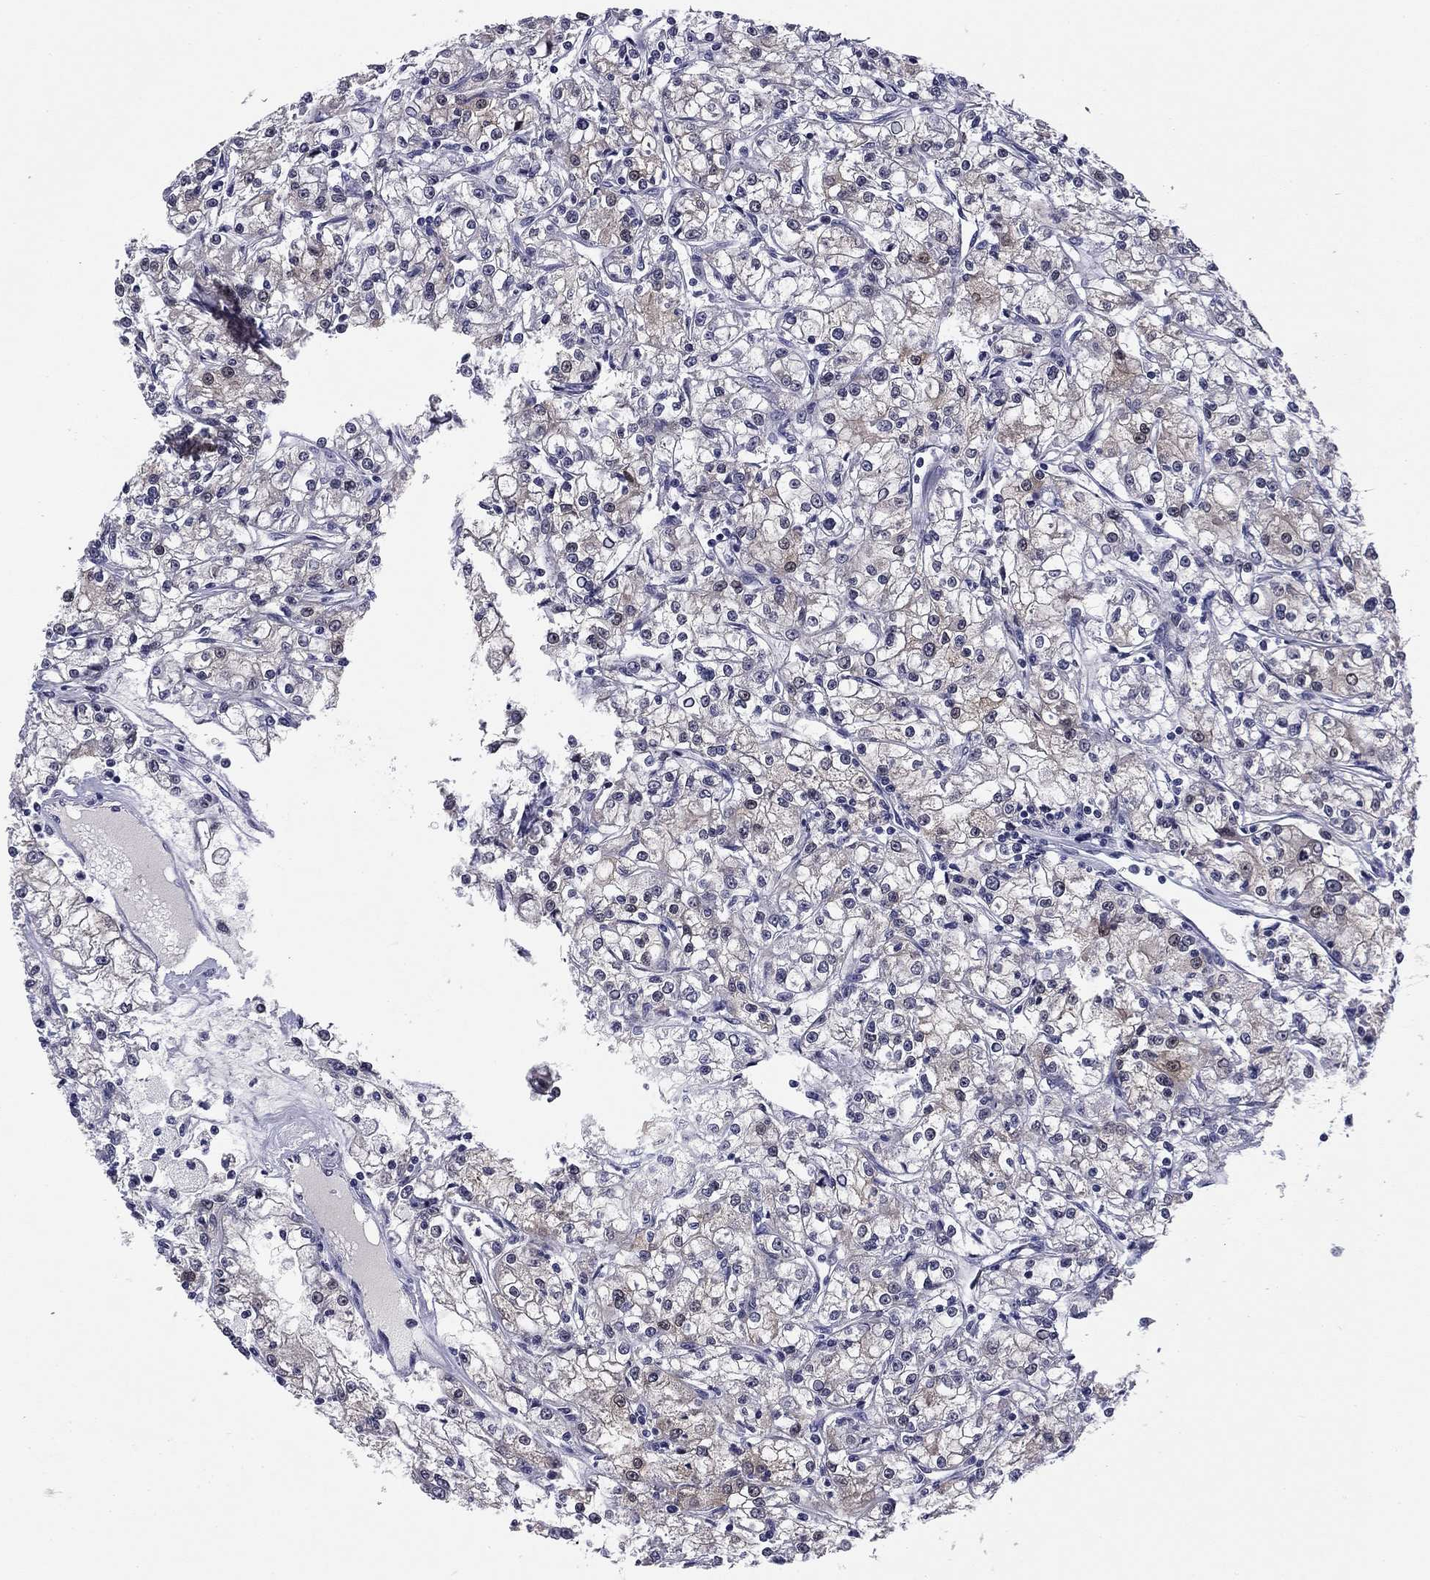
{"staining": {"intensity": "negative", "quantity": "none", "location": "none"}, "tissue": "renal cancer", "cell_type": "Tumor cells", "image_type": "cancer", "snomed": [{"axis": "morphology", "description": "Adenocarcinoma, NOS"}, {"axis": "topography", "description": "Kidney"}], "caption": "DAB immunohistochemical staining of human renal cancer (adenocarcinoma) demonstrates no significant expression in tumor cells.", "gene": "REXO5", "patient": {"sex": "female", "age": 59}}